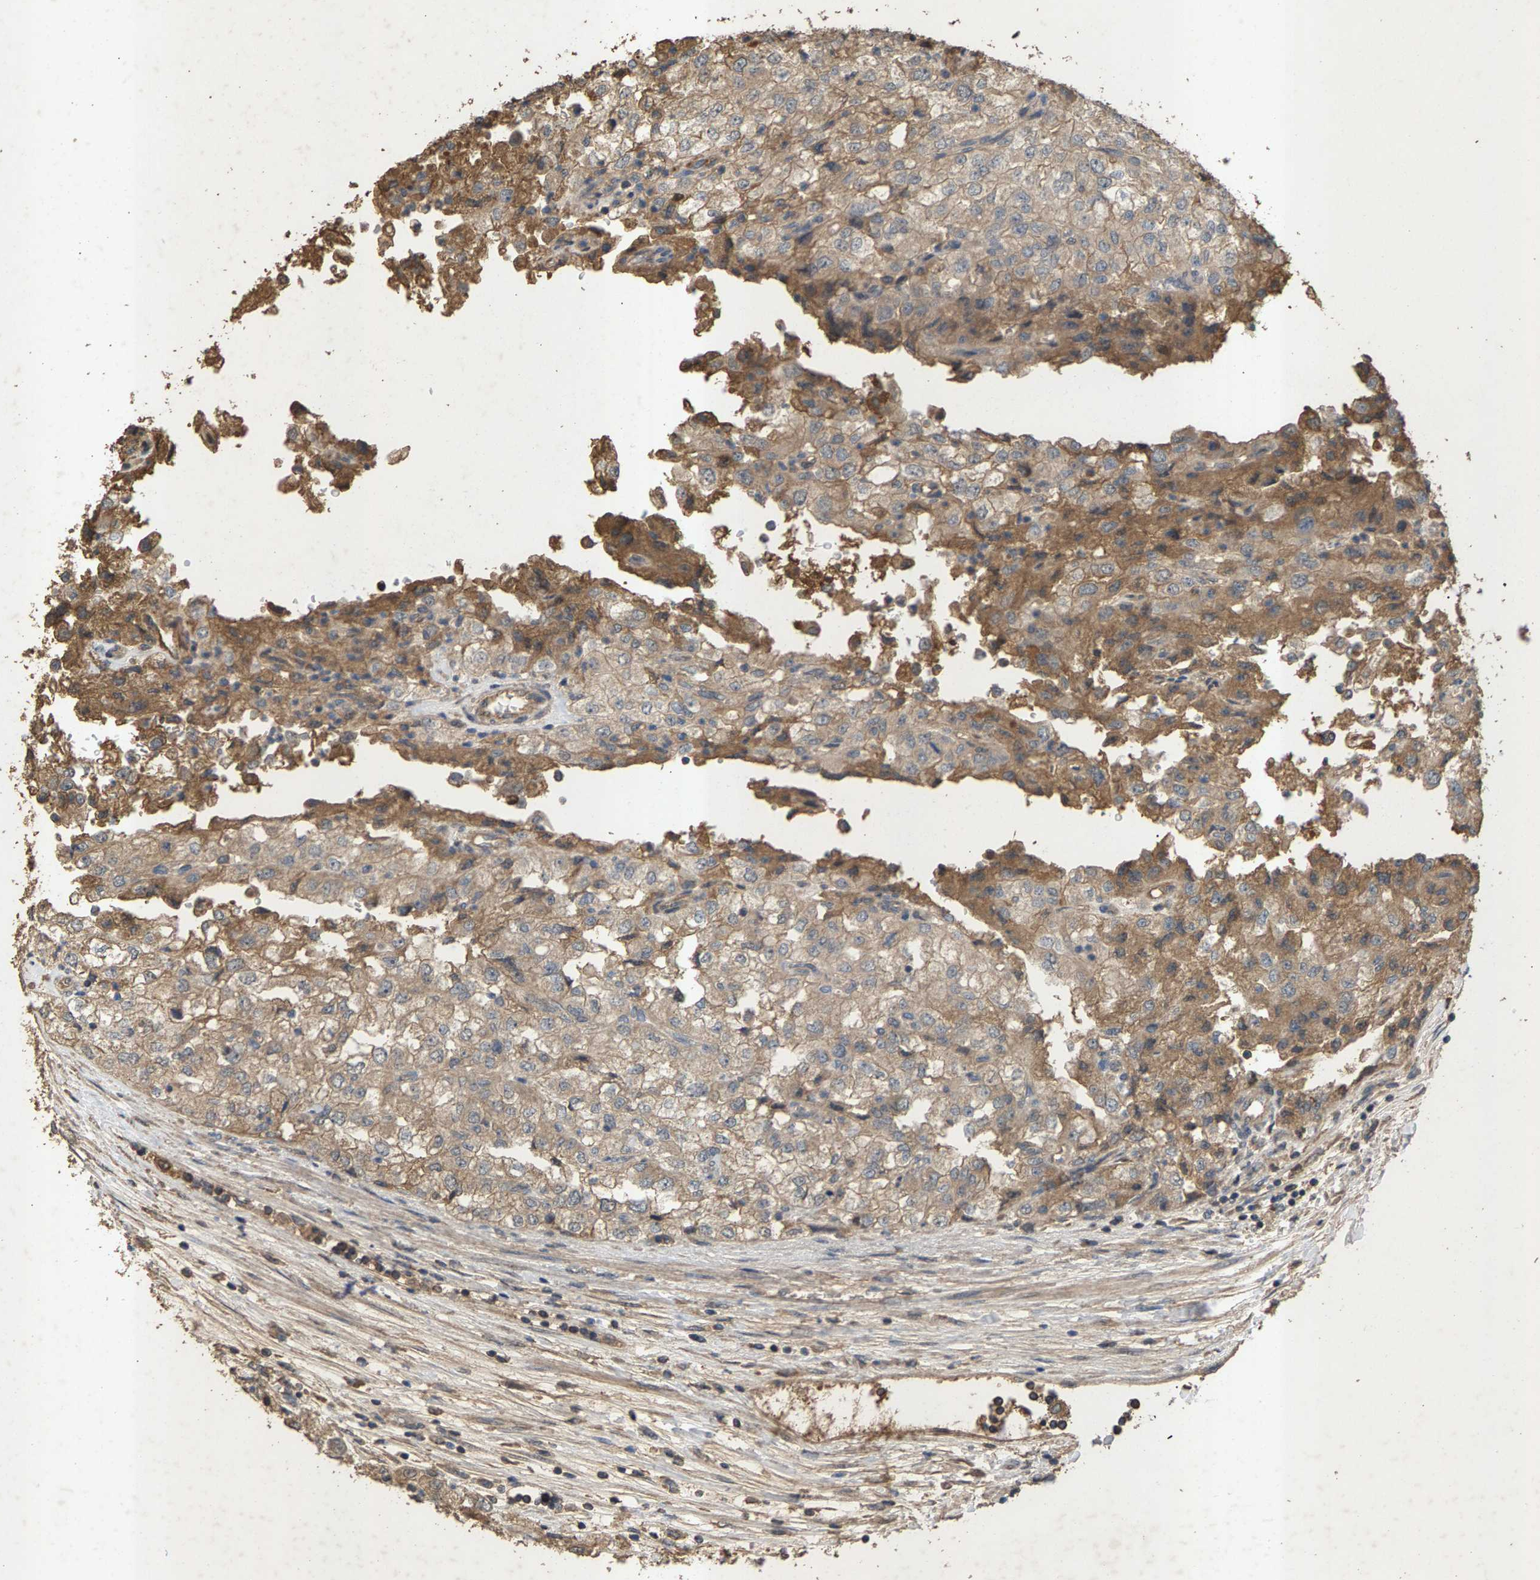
{"staining": {"intensity": "weak", "quantity": "<25%", "location": "cytoplasmic/membranous"}, "tissue": "renal cancer", "cell_type": "Tumor cells", "image_type": "cancer", "snomed": [{"axis": "morphology", "description": "Adenocarcinoma, NOS"}, {"axis": "topography", "description": "Kidney"}], "caption": "Tumor cells are negative for brown protein staining in renal adenocarcinoma.", "gene": "HTRA3", "patient": {"sex": "female", "age": 54}}